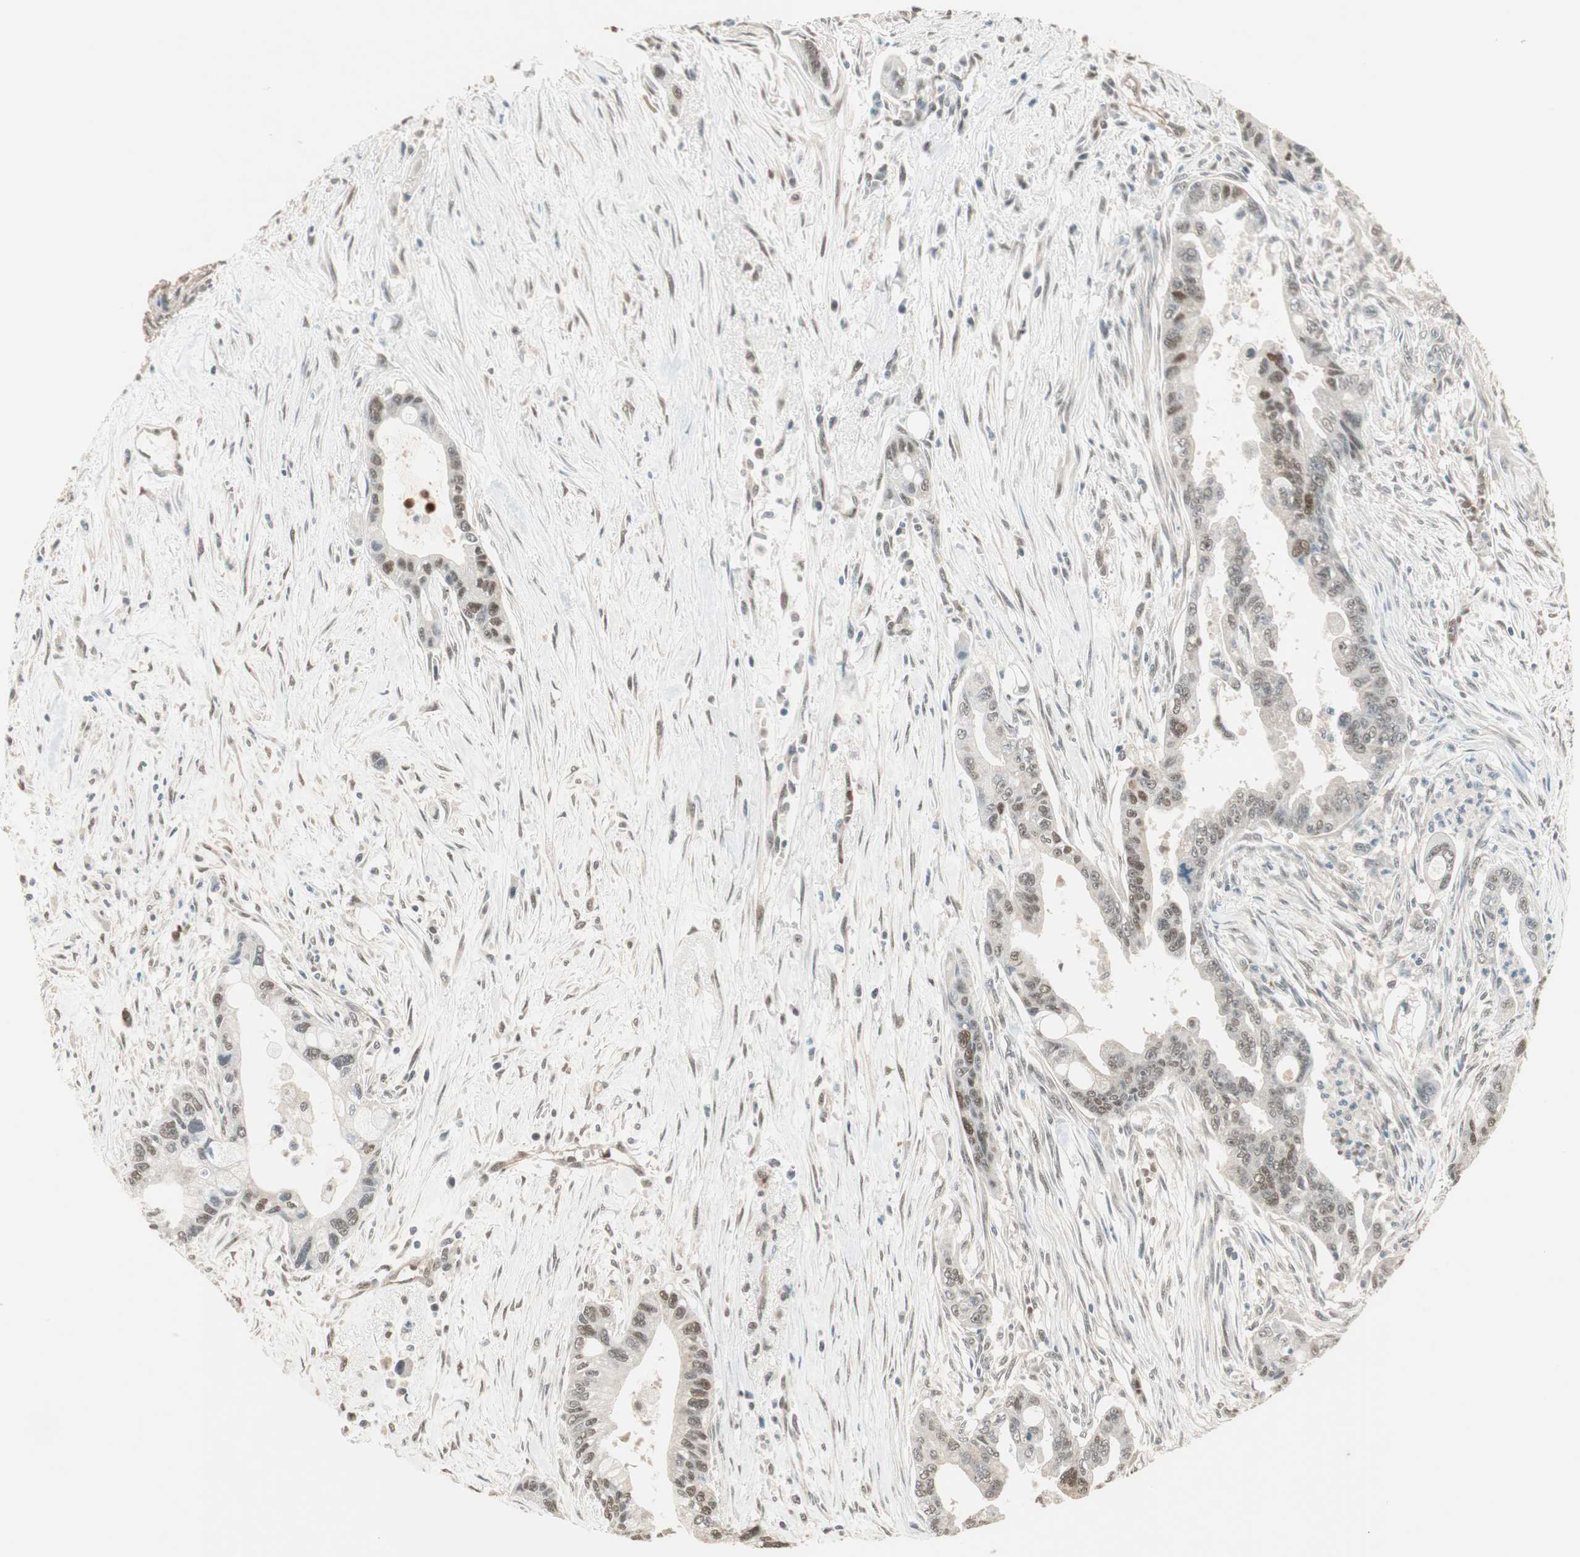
{"staining": {"intensity": "weak", "quantity": "25%-75%", "location": "nuclear"}, "tissue": "pancreatic cancer", "cell_type": "Tumor cells", "image_type": "cancer", "snomed": [{"axis": "morphology", "description": "Adenocarcinoma, NOS"}, {"axis": "topography", "description": "Pancreas"}], "caption": "Pancreatic cancer tissue shows weak nuclear expression in about 25%-75% of tumor cells", "gene": "USP5", "patient": {"sex": "male", "age": 70}}